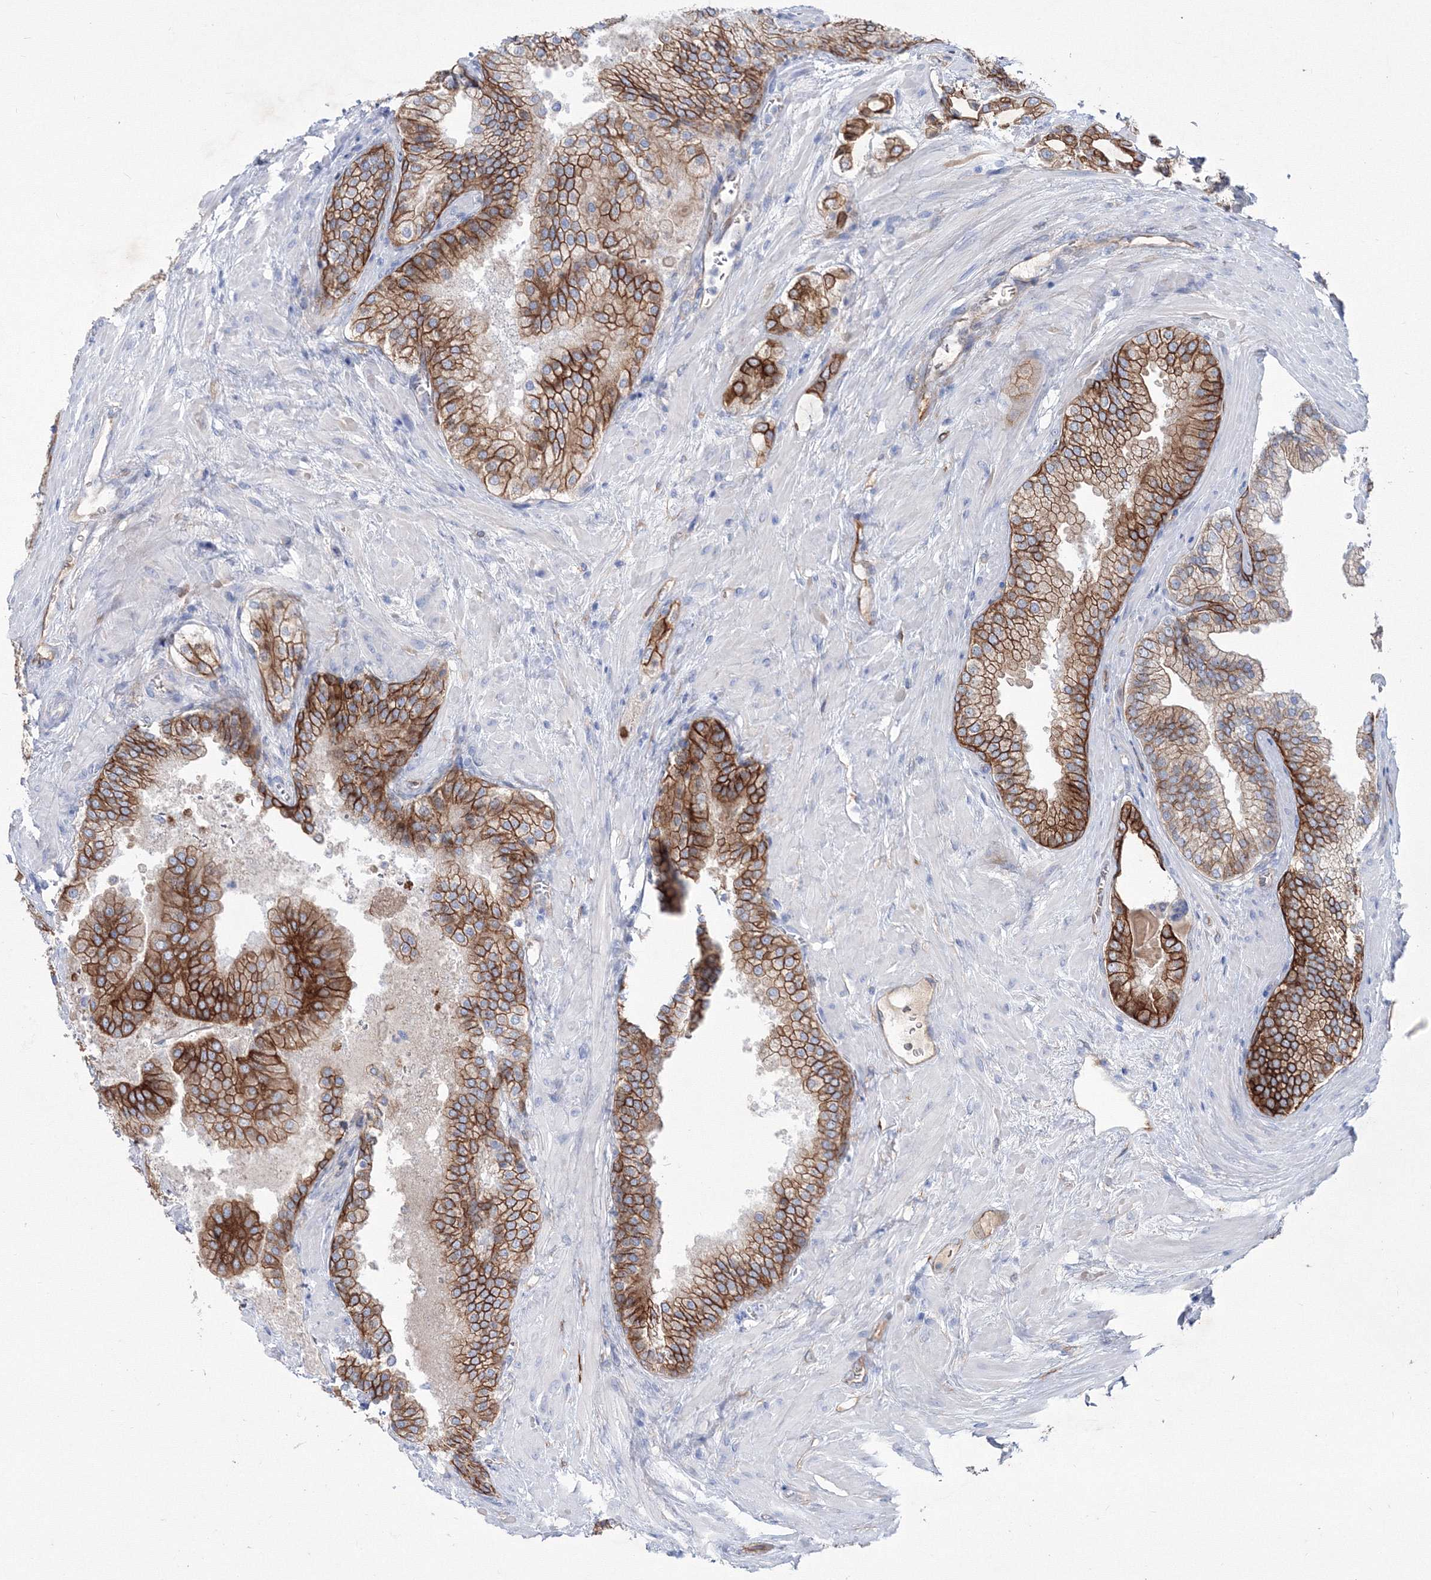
{"staining": {"intensity": "strong", "quantity": ">75%", "location": "cytoplasmic/membranous"}, "tissue": "prostate cancer", "cell_type": "Tumor cells", "image_type": "cancer", "snomed": [{"axis": "morphology", "description": "Adenocarcinoma, Low grade"}, {"axis": "topography", "description": "Prostate"}], "caption": "A brown stain shows strong cytoplasmic/membranous positivity of a protein in prostate low-grade adenocarcinoma tumor cells.", "gene": "TMEM139", "patient": {"sex": "male", "age": 74}}